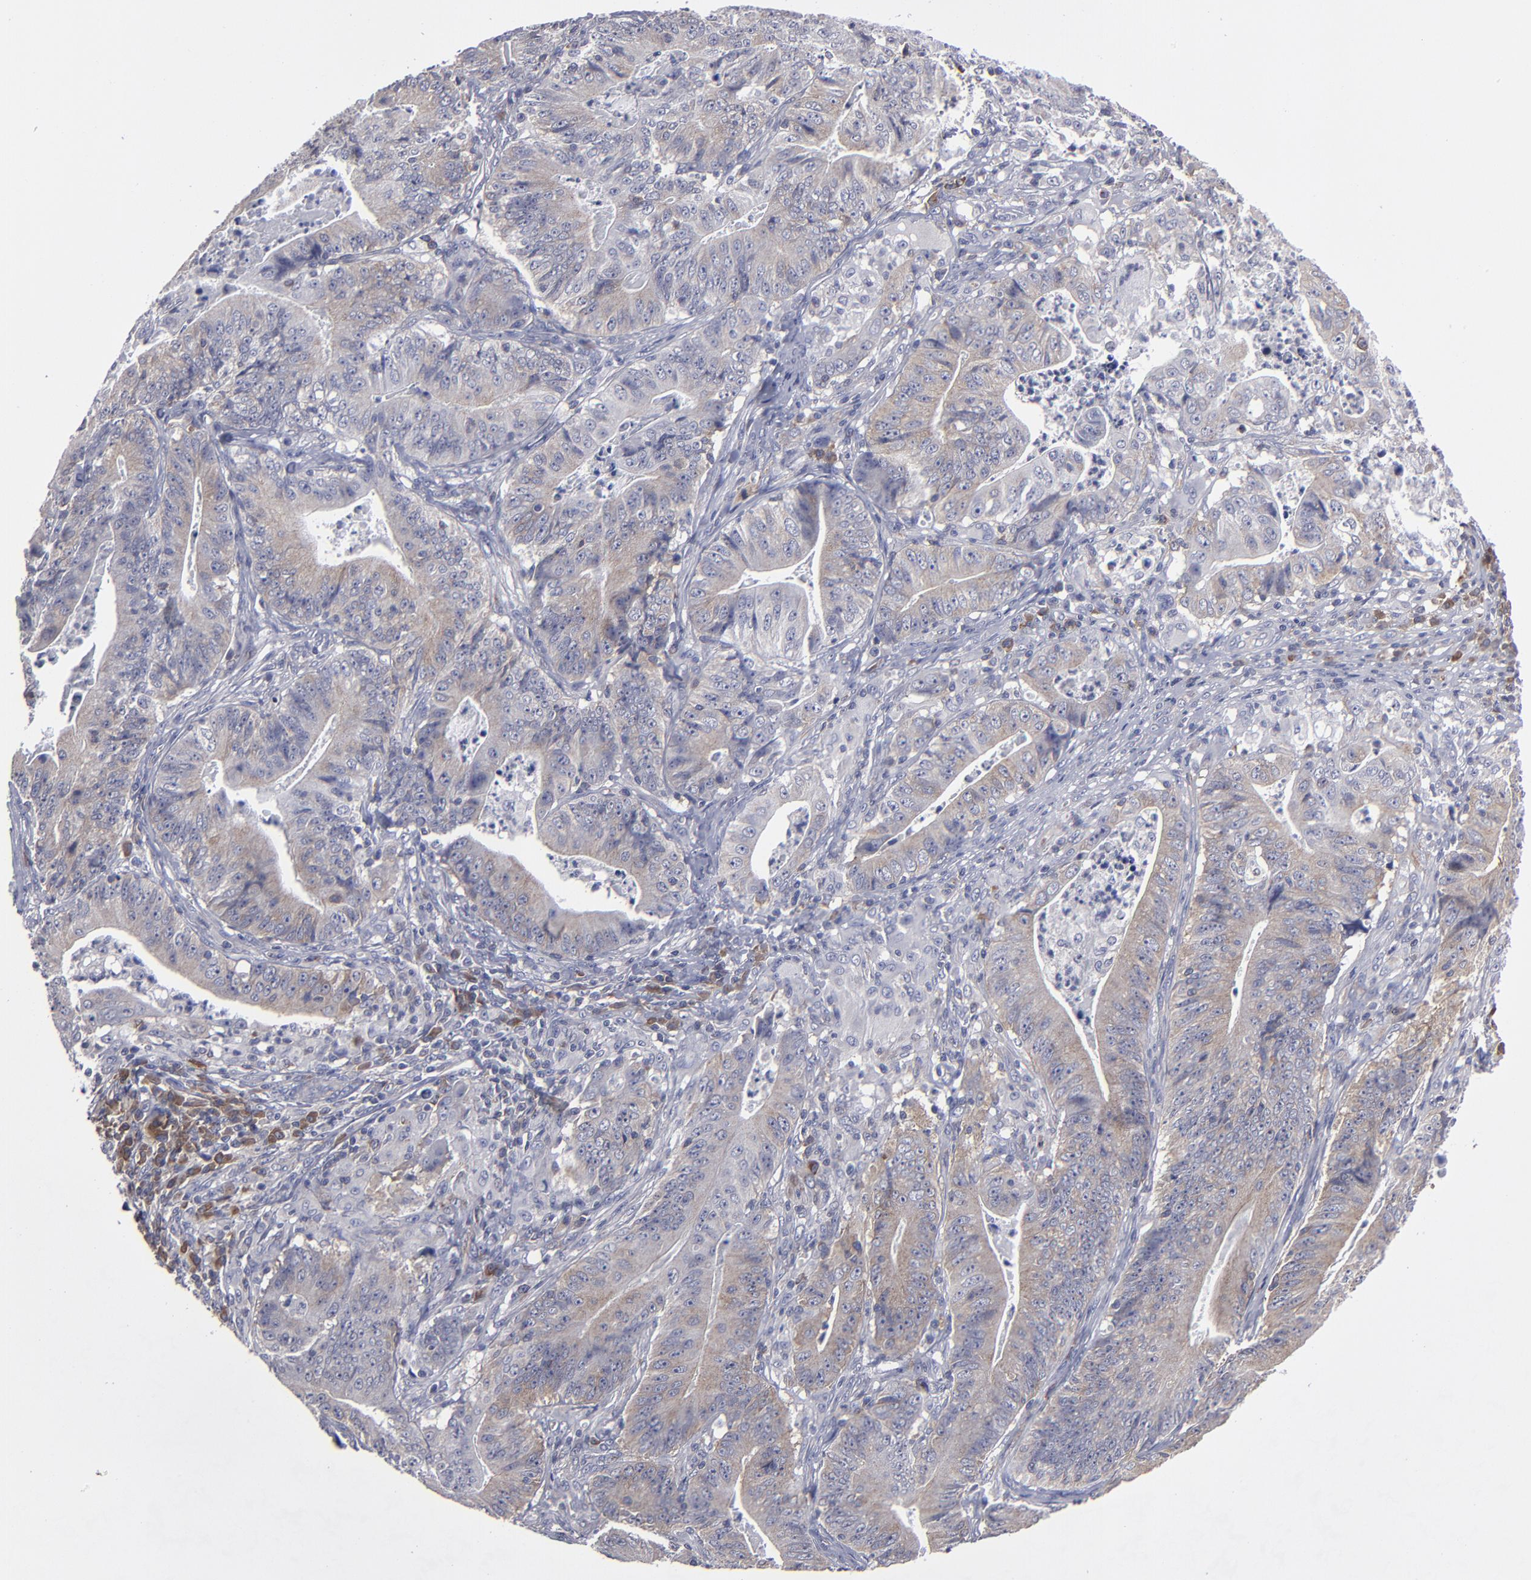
{"staining": {"intensity": "moderate", "quantity": ">75%", "location": "cytoplasmic/membranous"}, "tissue": "stomach cancer", "cell_type": "Tumor cells", "image_type": "cancer", "snomed": [{"axis": "morphology", "description": "Adenocarcinoma, NOS"}, {"axis": "topography", "description": "Stomach, lower"}], "caption": "An image showing moderate cytoplasmic/membranous staining in about >75% of tumor cells in stomach adenocarcinoma, as visualized by brown immunohistochemical staining.", "gene": "CEP97", "patient": {"sex": "female", "age": 86}}